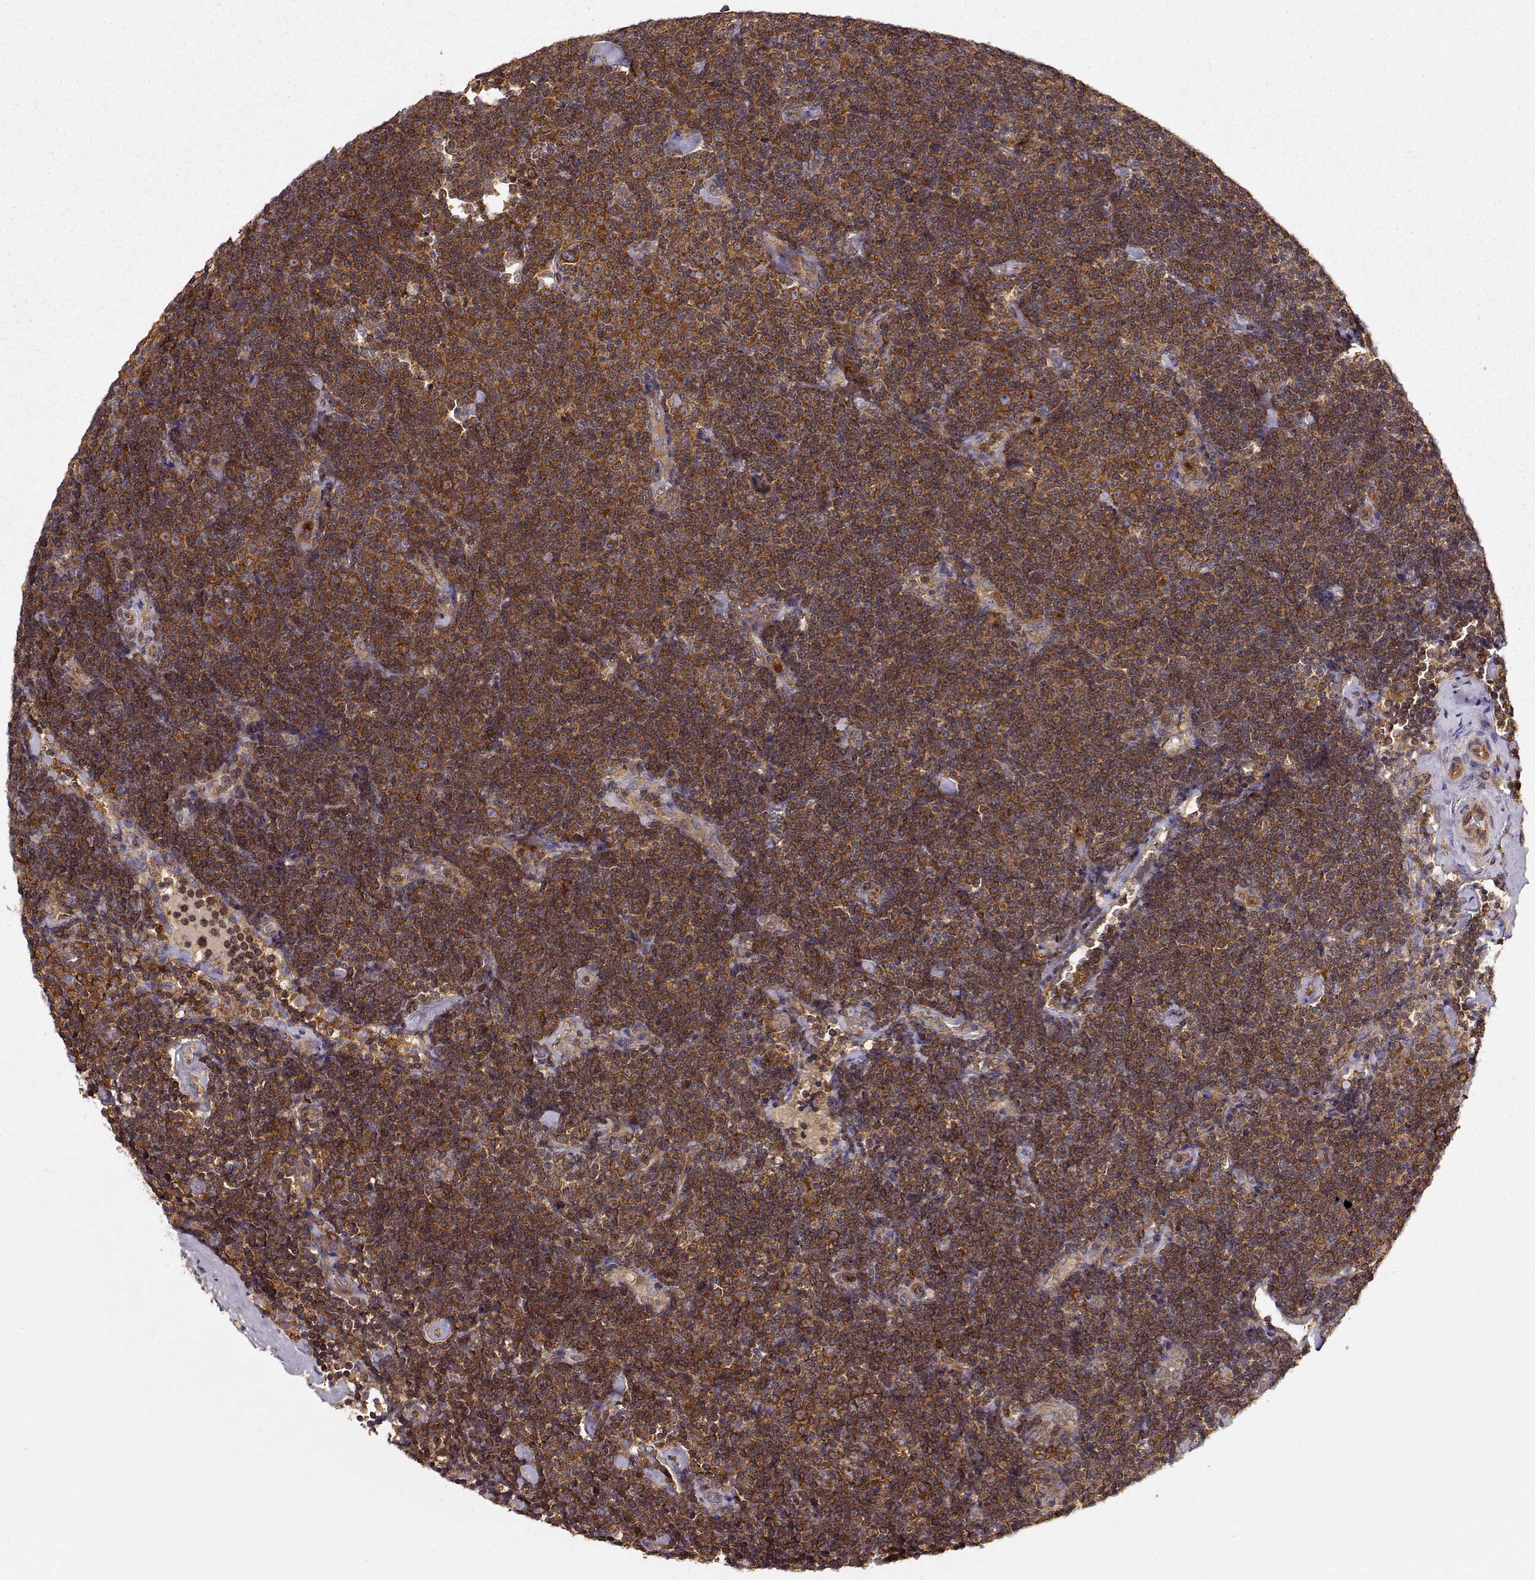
{"staining": {"intensity": "strong", "quantity": ">75%", "location": "cytoplasmic/membranous"}, "tissue": "lymphoma", "cell_type": "Tumor cells", "image_type": "cancer", "snomed": [{"axis": "morphology", "description": "Malignant lymphoma, non-Hodgkin's type, Low grade"}, {"axis": "topography", "description": "Lymph node"}], "caption": "High-magnification brightfield microscopy of low-grade malignant lymphoma, non-Hodgkin's type stained with DAB (3,3'-diaminobenzidine) (brown) and counterstained with hematoxylin (blue). tumor cells exhibit strong cytoplasmic/membranous staining is present in about>75% of cells.", "gene": "ARHGEF2", "patient": {"sex": "male", "age": 81}}